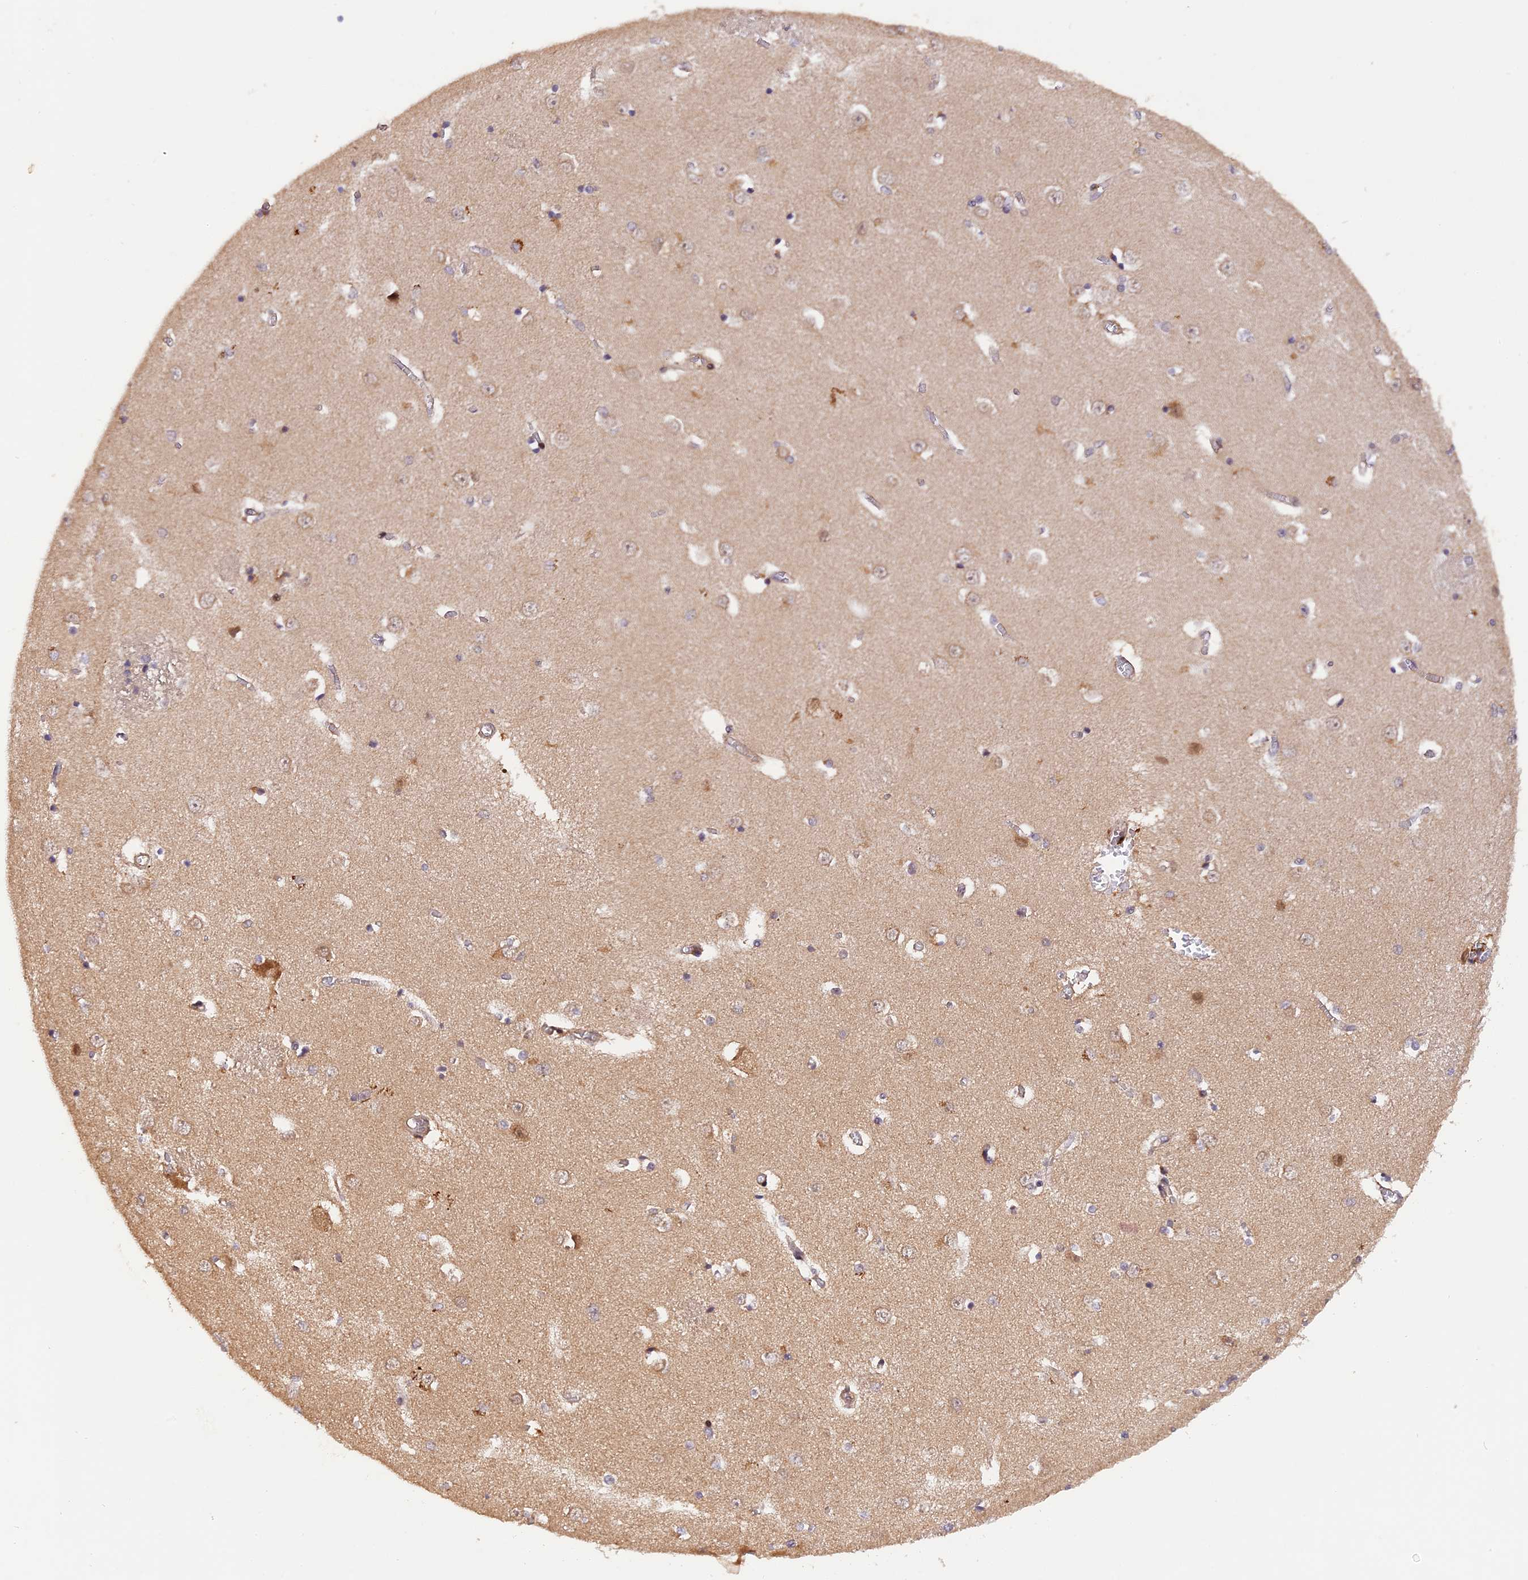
{"staining": {"intensity": "negative", "quantity": "none", "location": "none"}, "tissue": "caudate", "cell_type": "Glial cells", "image_type": "normal", "snomed": [{"axis": "morphology", "description": "Normal tissue, NOS"}, {"axis": "topography", "description": "Lateral ventricle wall"}], "caption": "An image of caudate stained for a protein displays no brown staining in glial cells.", "gene": "SAMD4A", "patient": {"sex": "male", "age": 37}}